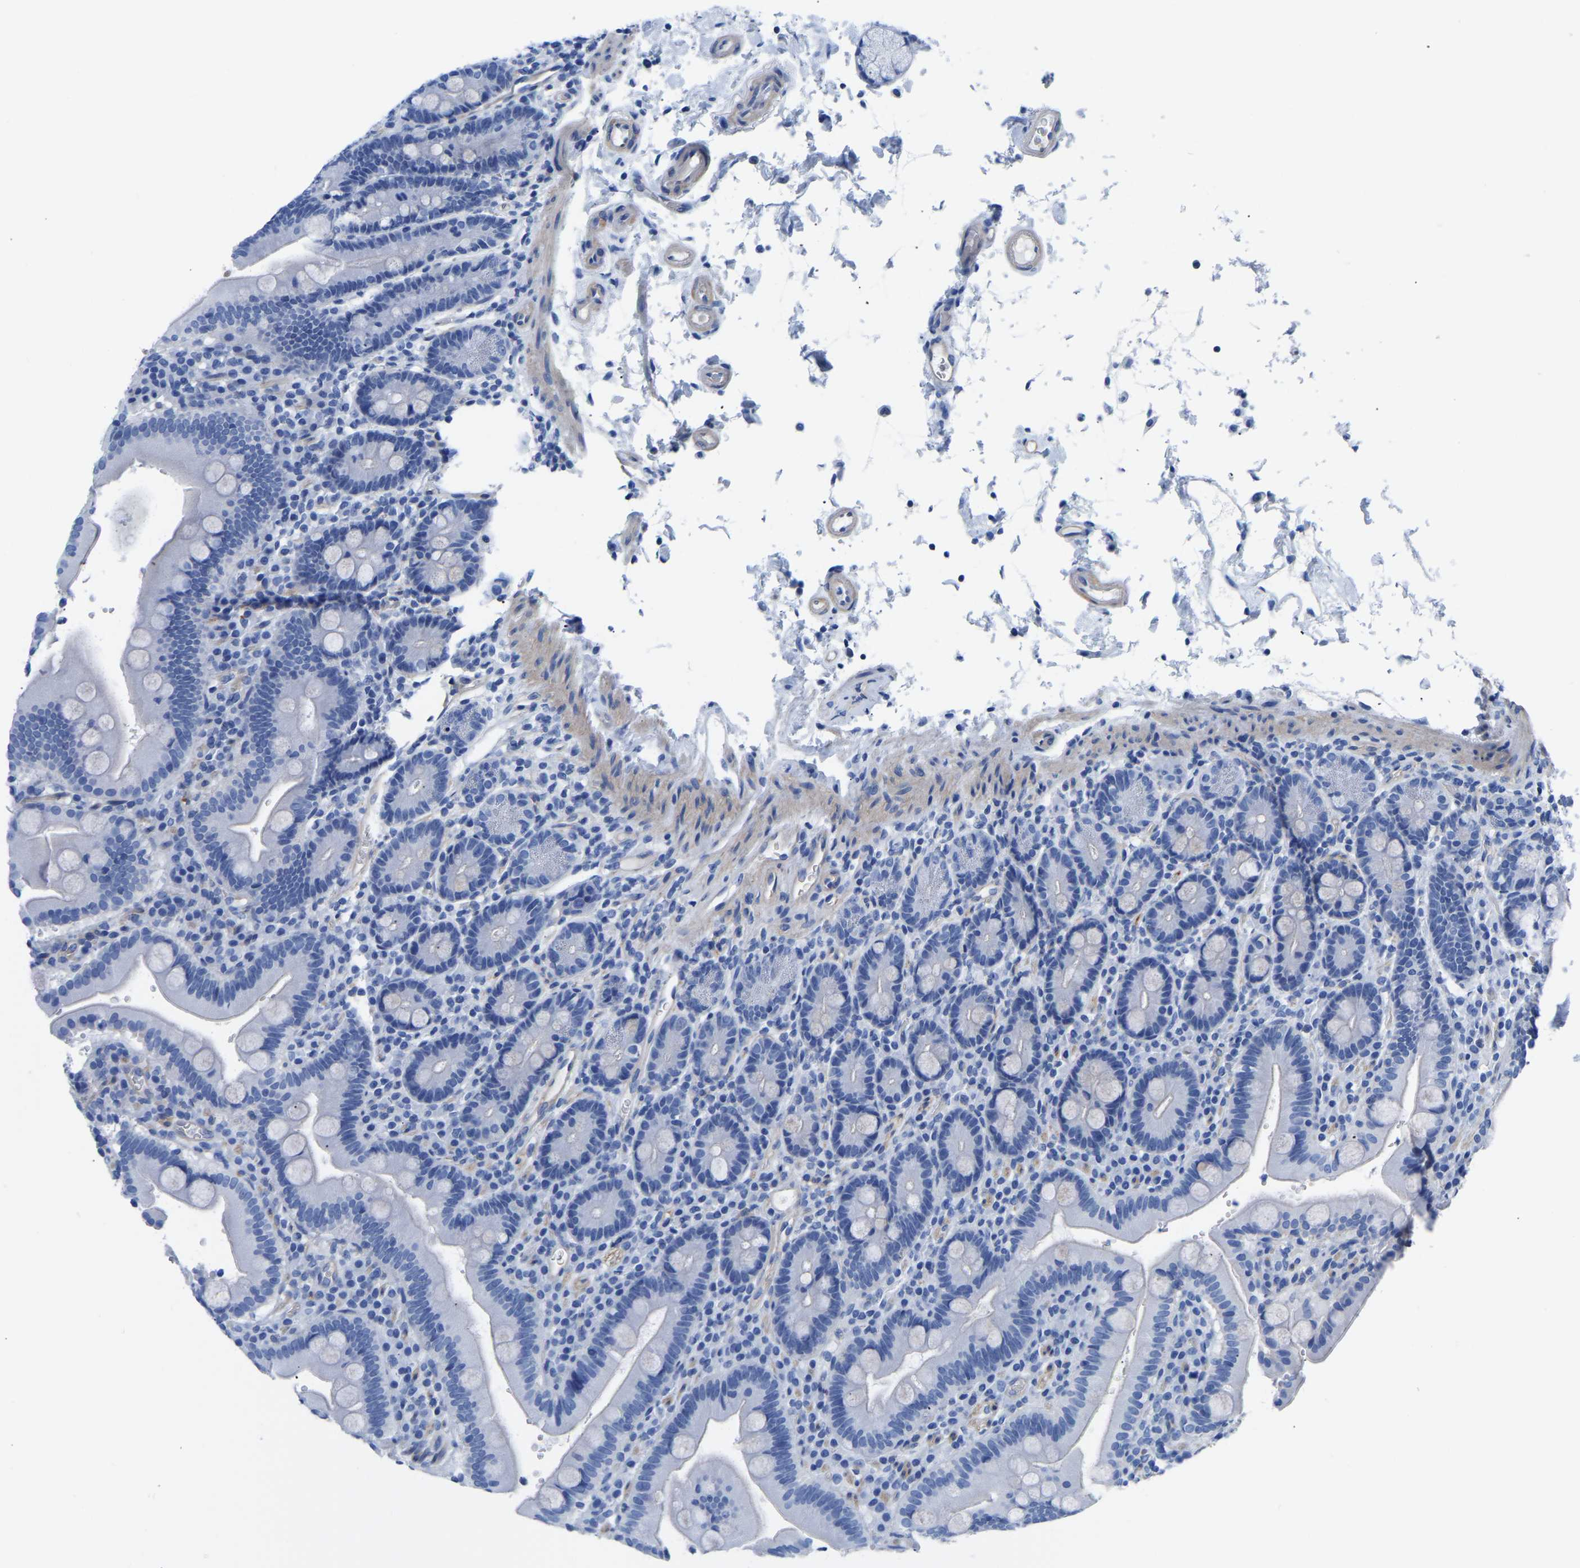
{"staining": {"intensity": "negative", "quantity": "none", "location": "none"}, "tissue": "duodenum", "cell_type": "Glandular cells", "image_type": "normal", "snomed": [{"axis": "morphology", "description": "Normal tissue, NOS"}, {"axis": "topography", "description": "Small intestine, NOS"}], "caption": "DAB (3,3'-diaminobenzidine) immunohistochemical staining of normal duodenum demonstrates no significant positivity in glandular cells. The staining is performed using DAB (3,3'-diaminobenzidine) brown chromogen with nuclei counter-stained in using hematoxylin.", "gene": "UPK3A", "patient": {"sex": "female", "age": 71}}